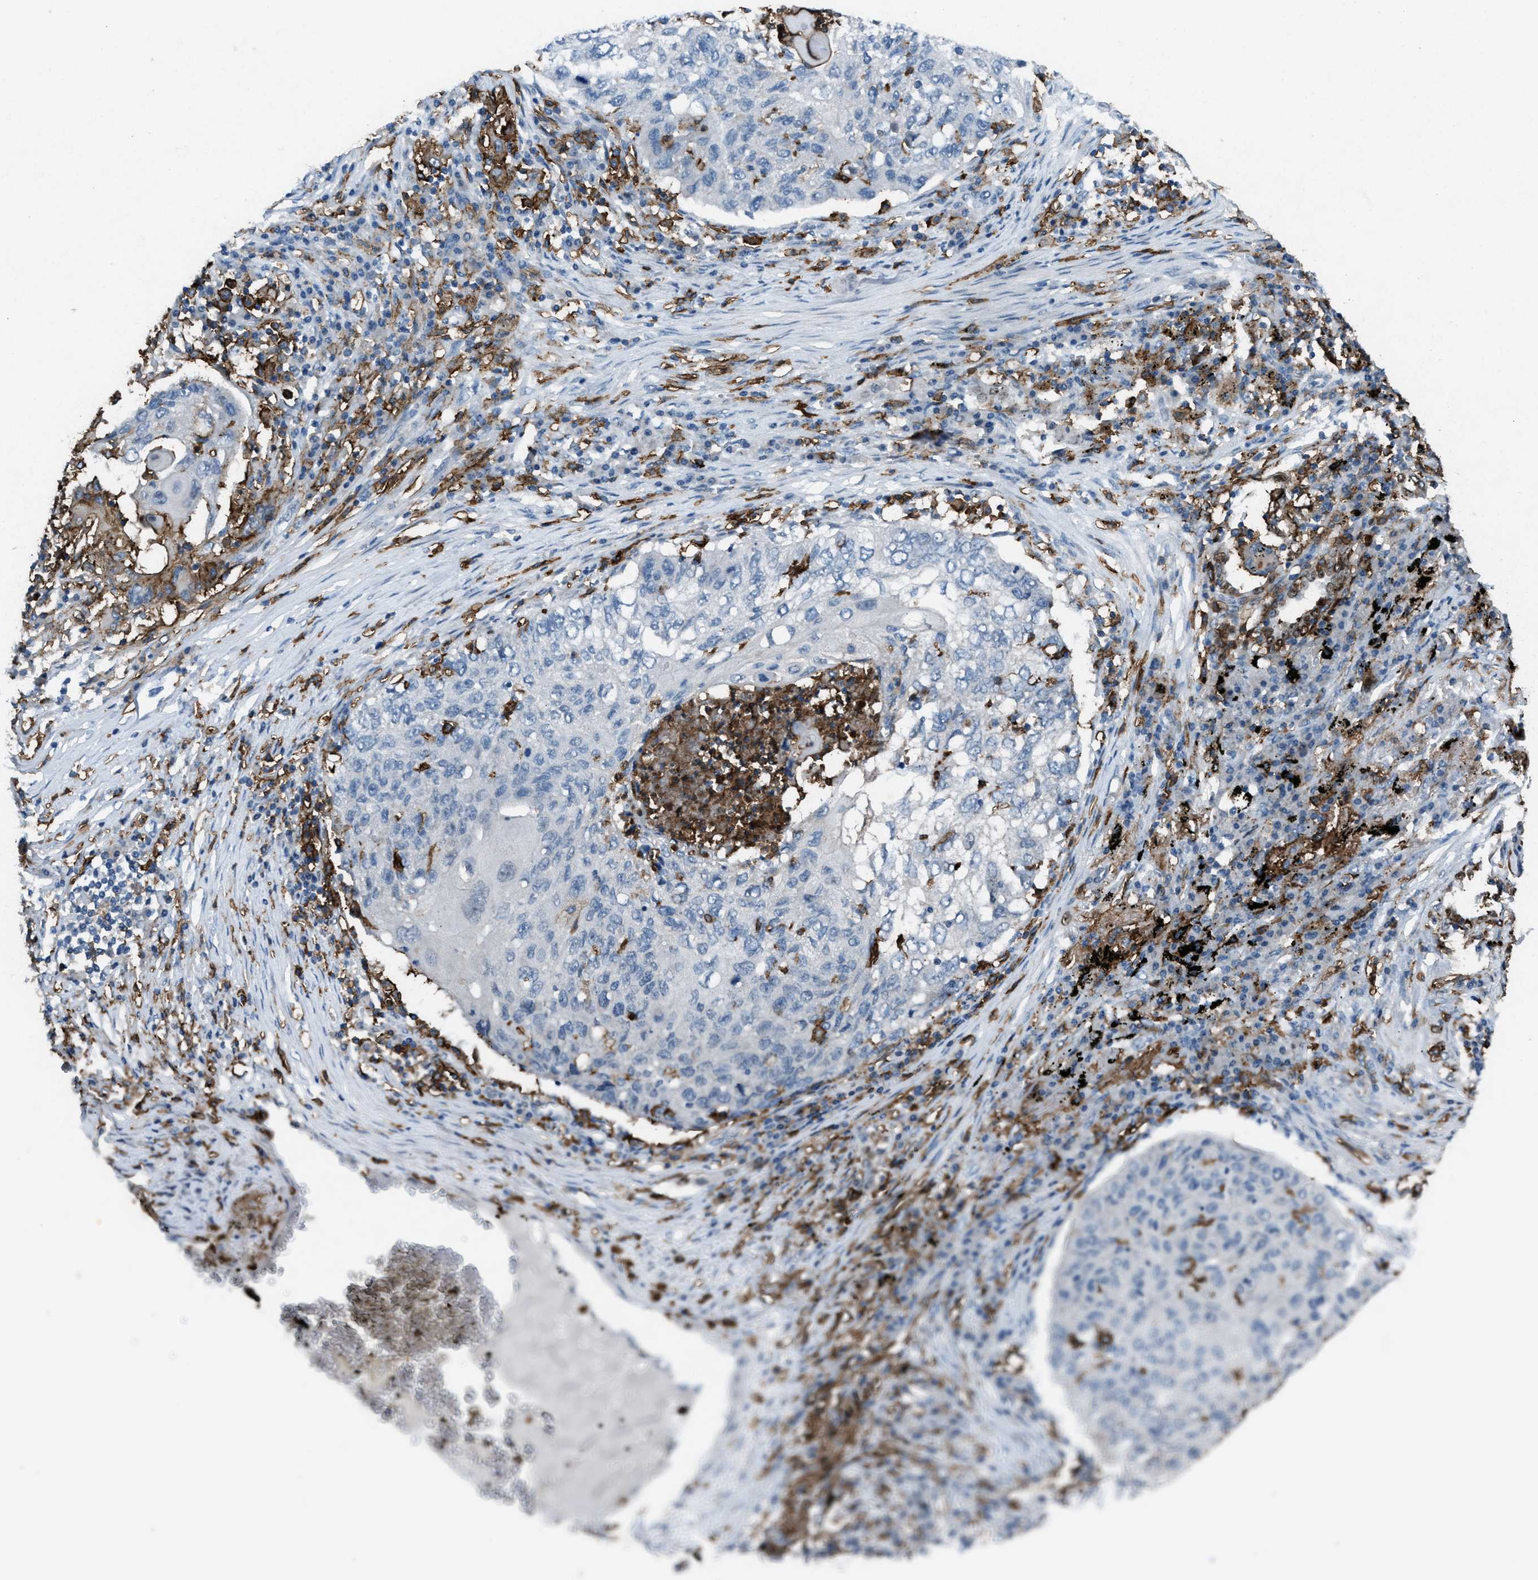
{"staining": {"intensity": "negative", "quantity": "none", "location": "none"}, "tissue": "lung cancer", "cell_type": "Tumor cells", "image_type": "cancer", "snomed": [{"axis": "morphology", "description": "Squamous cell carcinoma, NOS"}, {"axis": "topography", "description": "Lung"}], "caption": "Immunohistochemical staining of human lung cancer (squamous cell carcinoma) shows no significant staining in tumor cells. (Stains: DAB (3,3'-diaminobenzidine) immunohistochemistry with hematoxylin counter stain, Microscopy: brightfield microscopy at high magnification).", "gene": "FCER1G", "patient": {"sex": "female", "age": 63}}